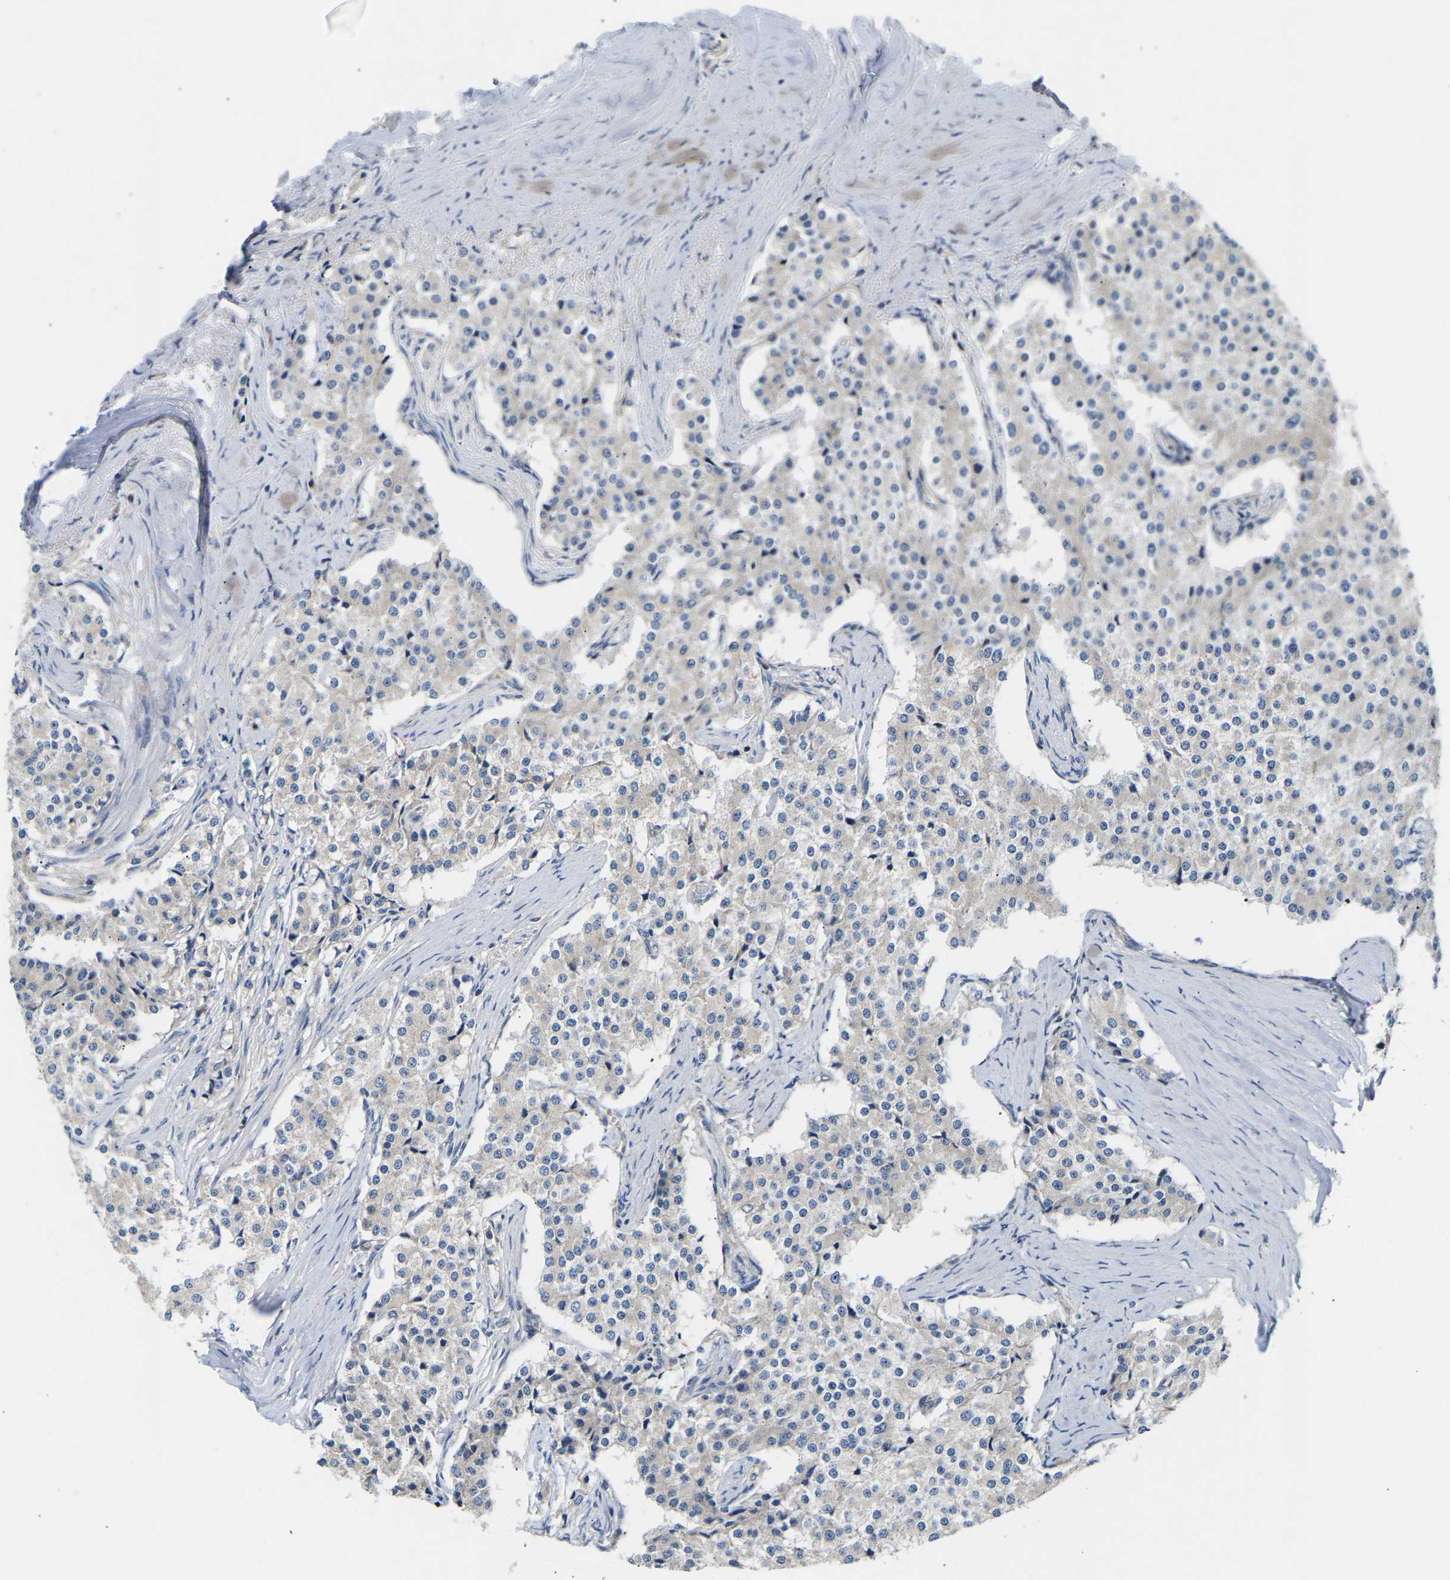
{"staining": {"intensity": "negative", "quantity": "none", "location": "none"}, "tissue": "carcinoid", "cell_type": "Tumor cells", "image_type": "cancer", "snomed": [{"axis": "morphology", "description": "Carcinoid, malignant, NOS"}, {"axis": "topography", "description": "Colon"}], "caption": "This histopathology image is of carcinoid stained with immunohistochemistry to label a protein in brown with the nuclei are counter-stained blue. There is no staining in tumor cells. Brightfield microscopy of IHC stained with DAB (brown) and hematoxylin (blue), captured at high magnification.", "gene": "AIMP2", "patient": {"sex": "female", "age": 52}}